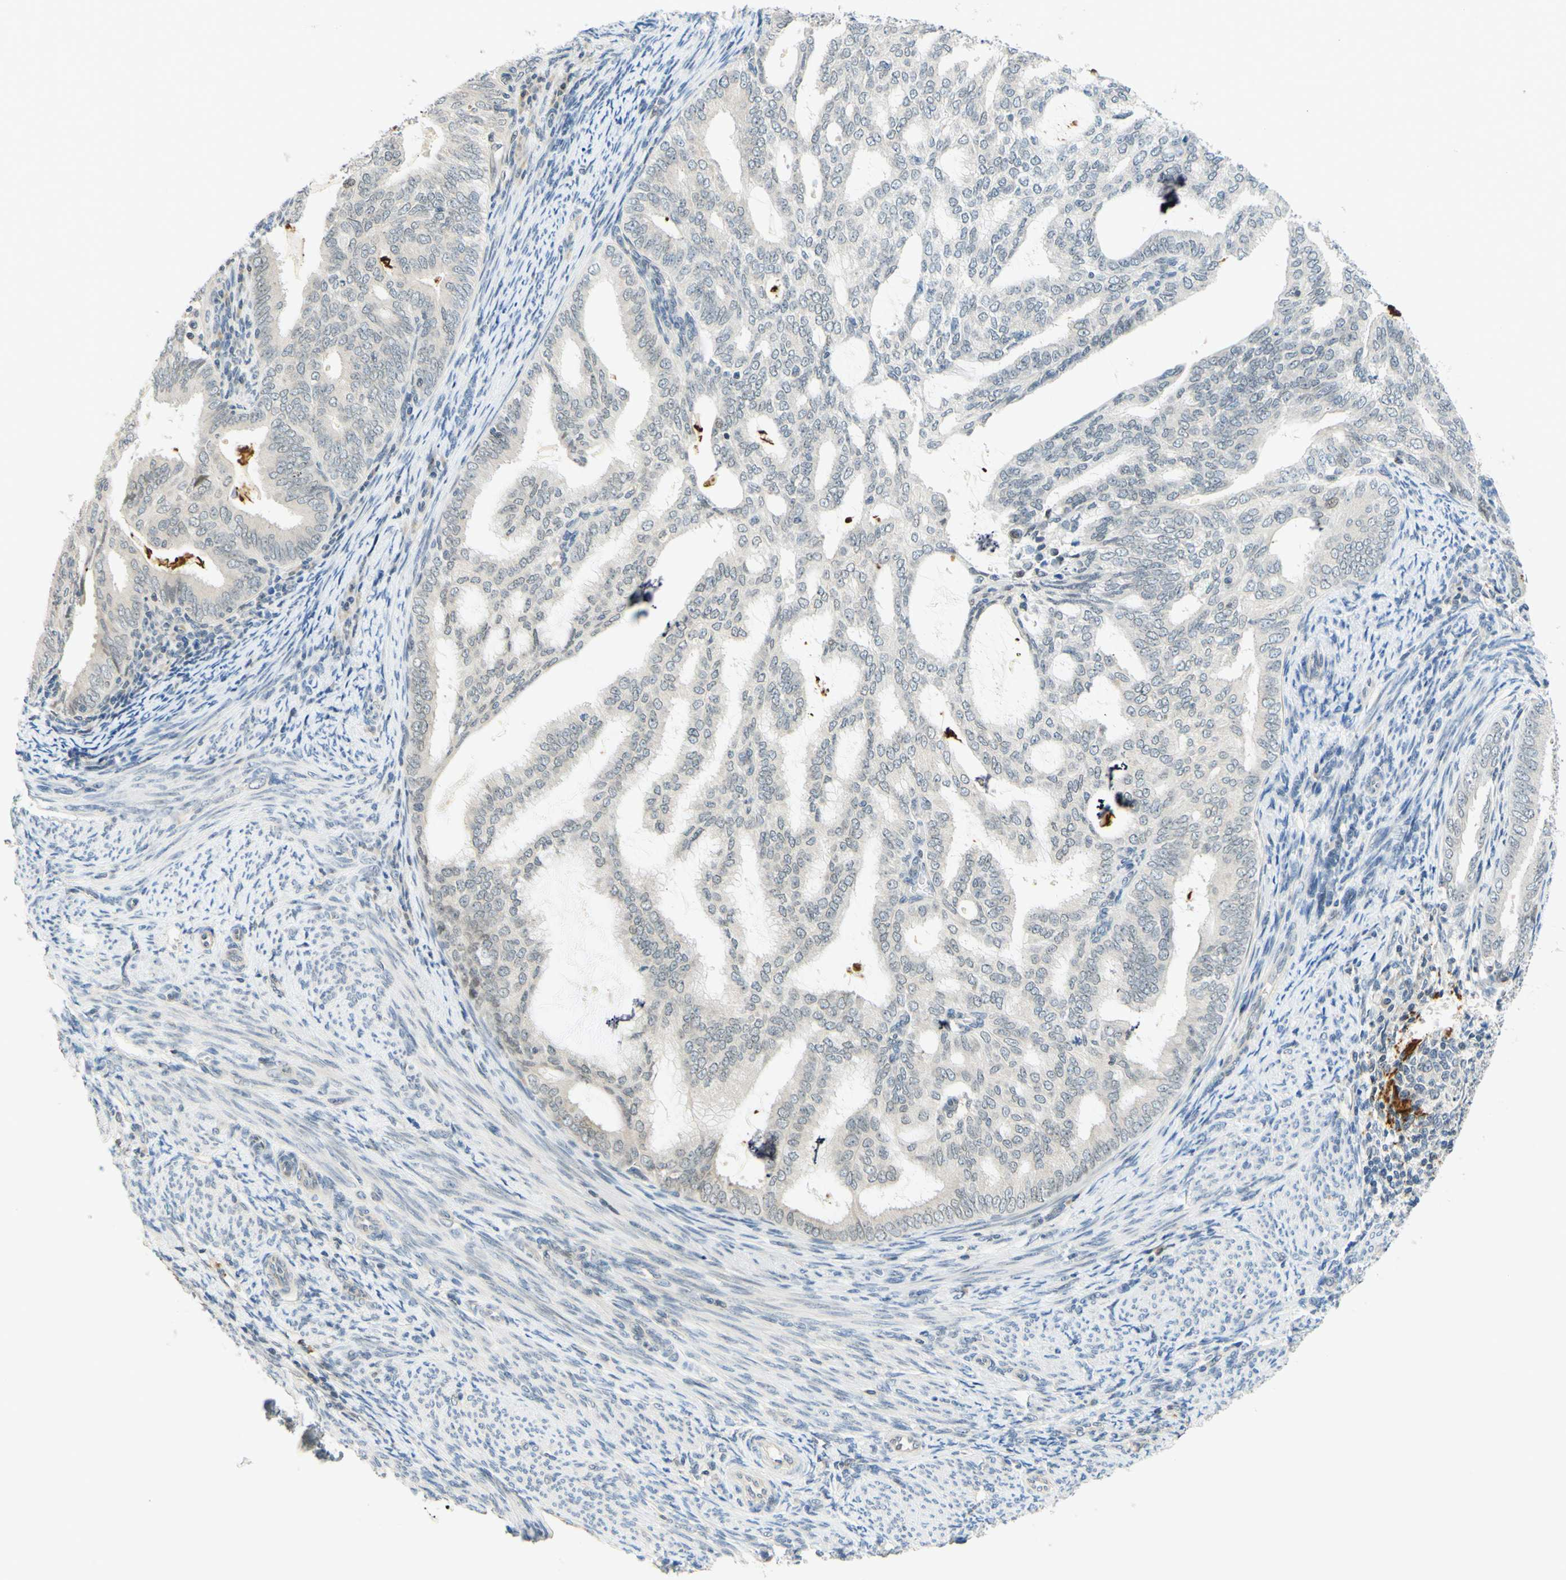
{"staining": {"intensity": "negative", "quantity": "none", "location": "none"}, "tissue": "endometrial cancer", "cell_type": "Tumor cells", "image_type": "cancer", "snomed": [{"axis": "morphology", "description": "Adenocarcinoma, NOS"}, {"axis": "topography", "description": "Endometrium"}], "caption": "High power microscopy histopathology image of an immunohistochemistry photomicrograph of adenocarcinoma (endometrial), revealing no significant positivity in tumor cells.", "gene": "C2CD2L", "patient": {"sex": "female", "age": 58}}